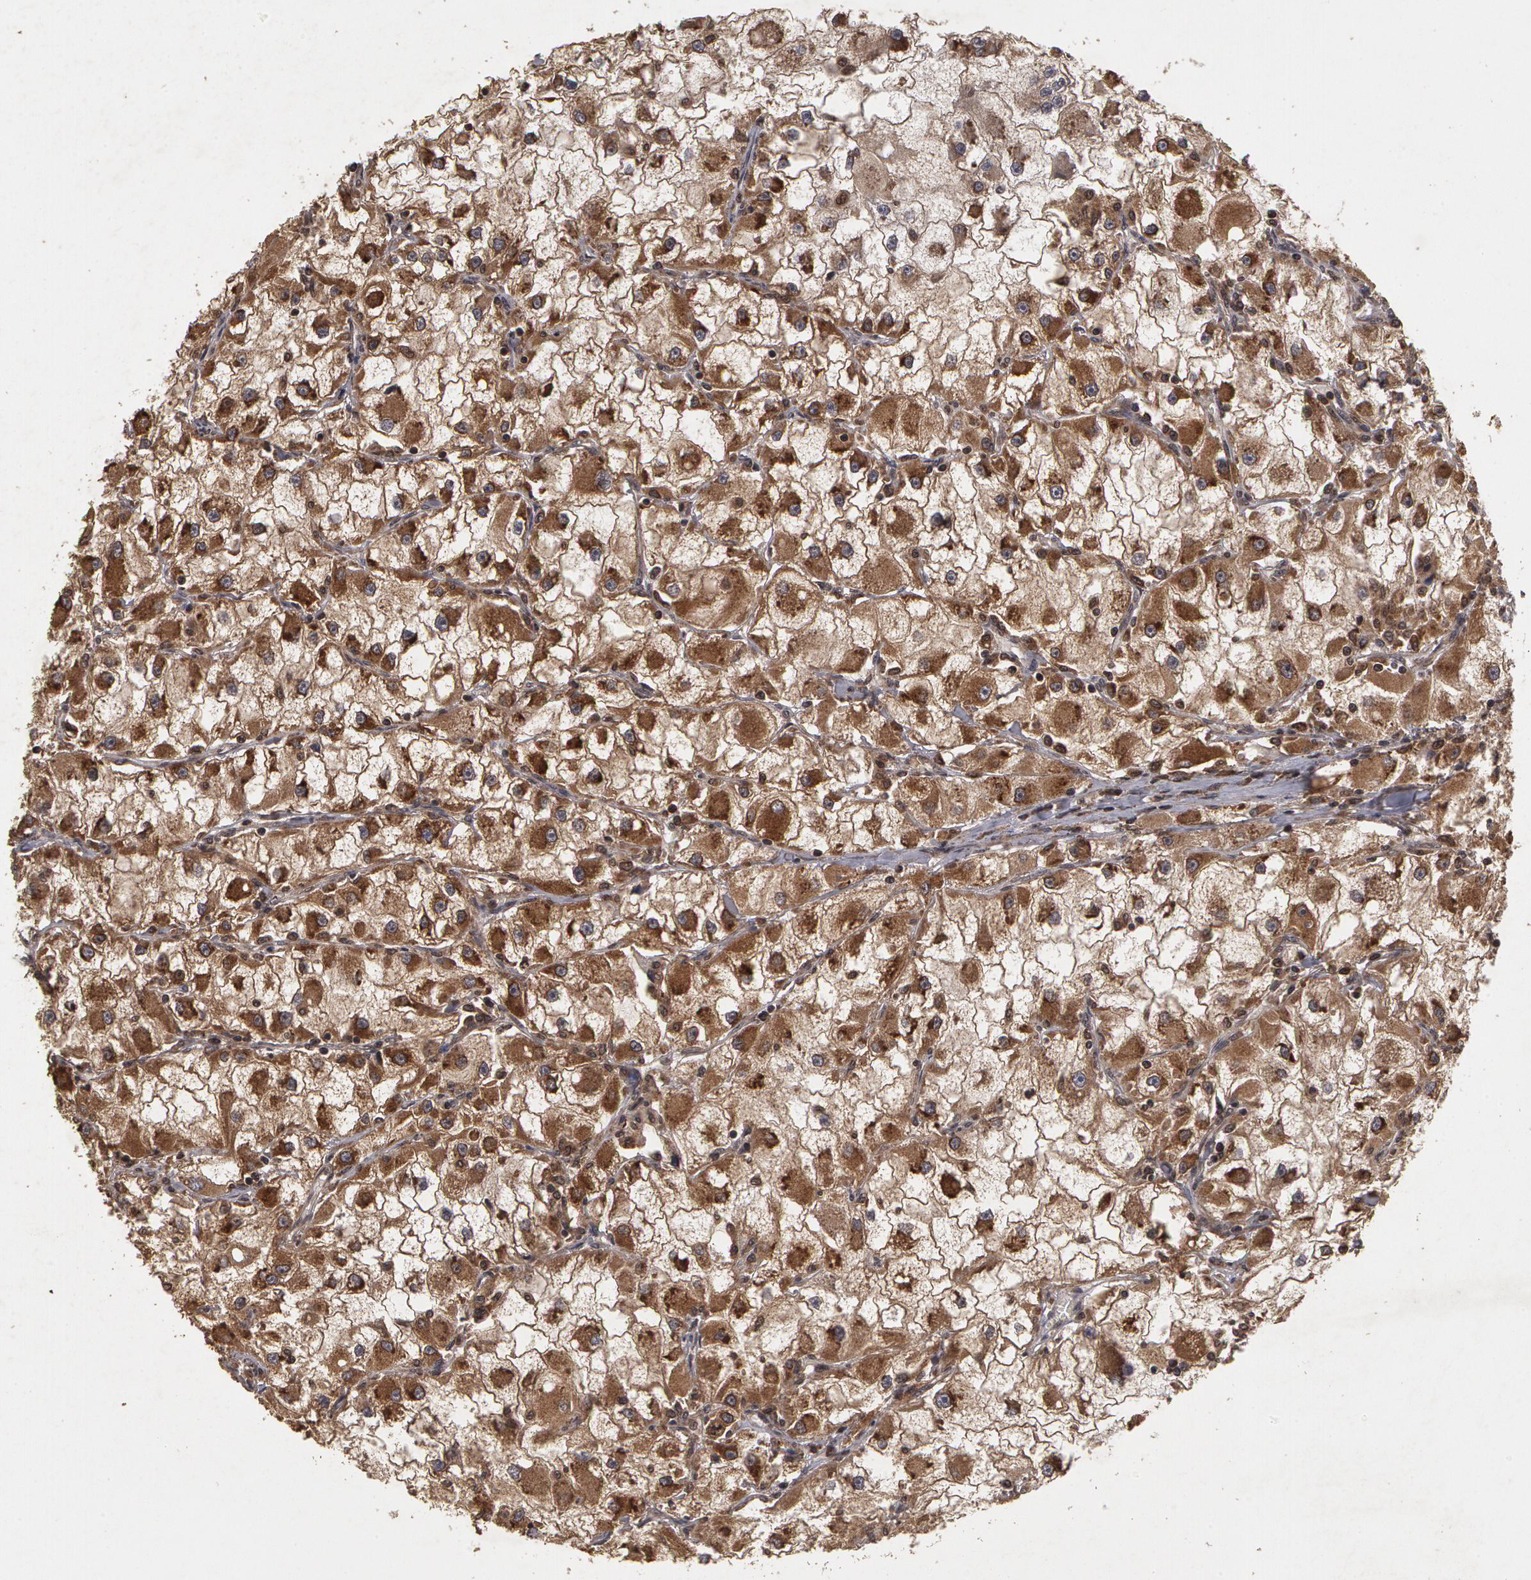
{"staining": {"intensity": "weak", "quantity": ">75%", "location": "cytoplasmic/membranous"}, "tissue": "renal cancer", "cell_type": "Tumor cells", "image_type": "cancer", "snomed": [{"axis": "morphology", "description": "Adenocarcinoma, NOS"}, {"axis": "topography", "description": "Kidney"}], "caption": "This is a photomicrograph of immunohistochemistry (IHC) staining of renal cancer, which shows weak positivity in the cytoplasmic/membranous of tumor cells.", "gene": "CALR", "patient": {"sex": "female", "age": 73}}